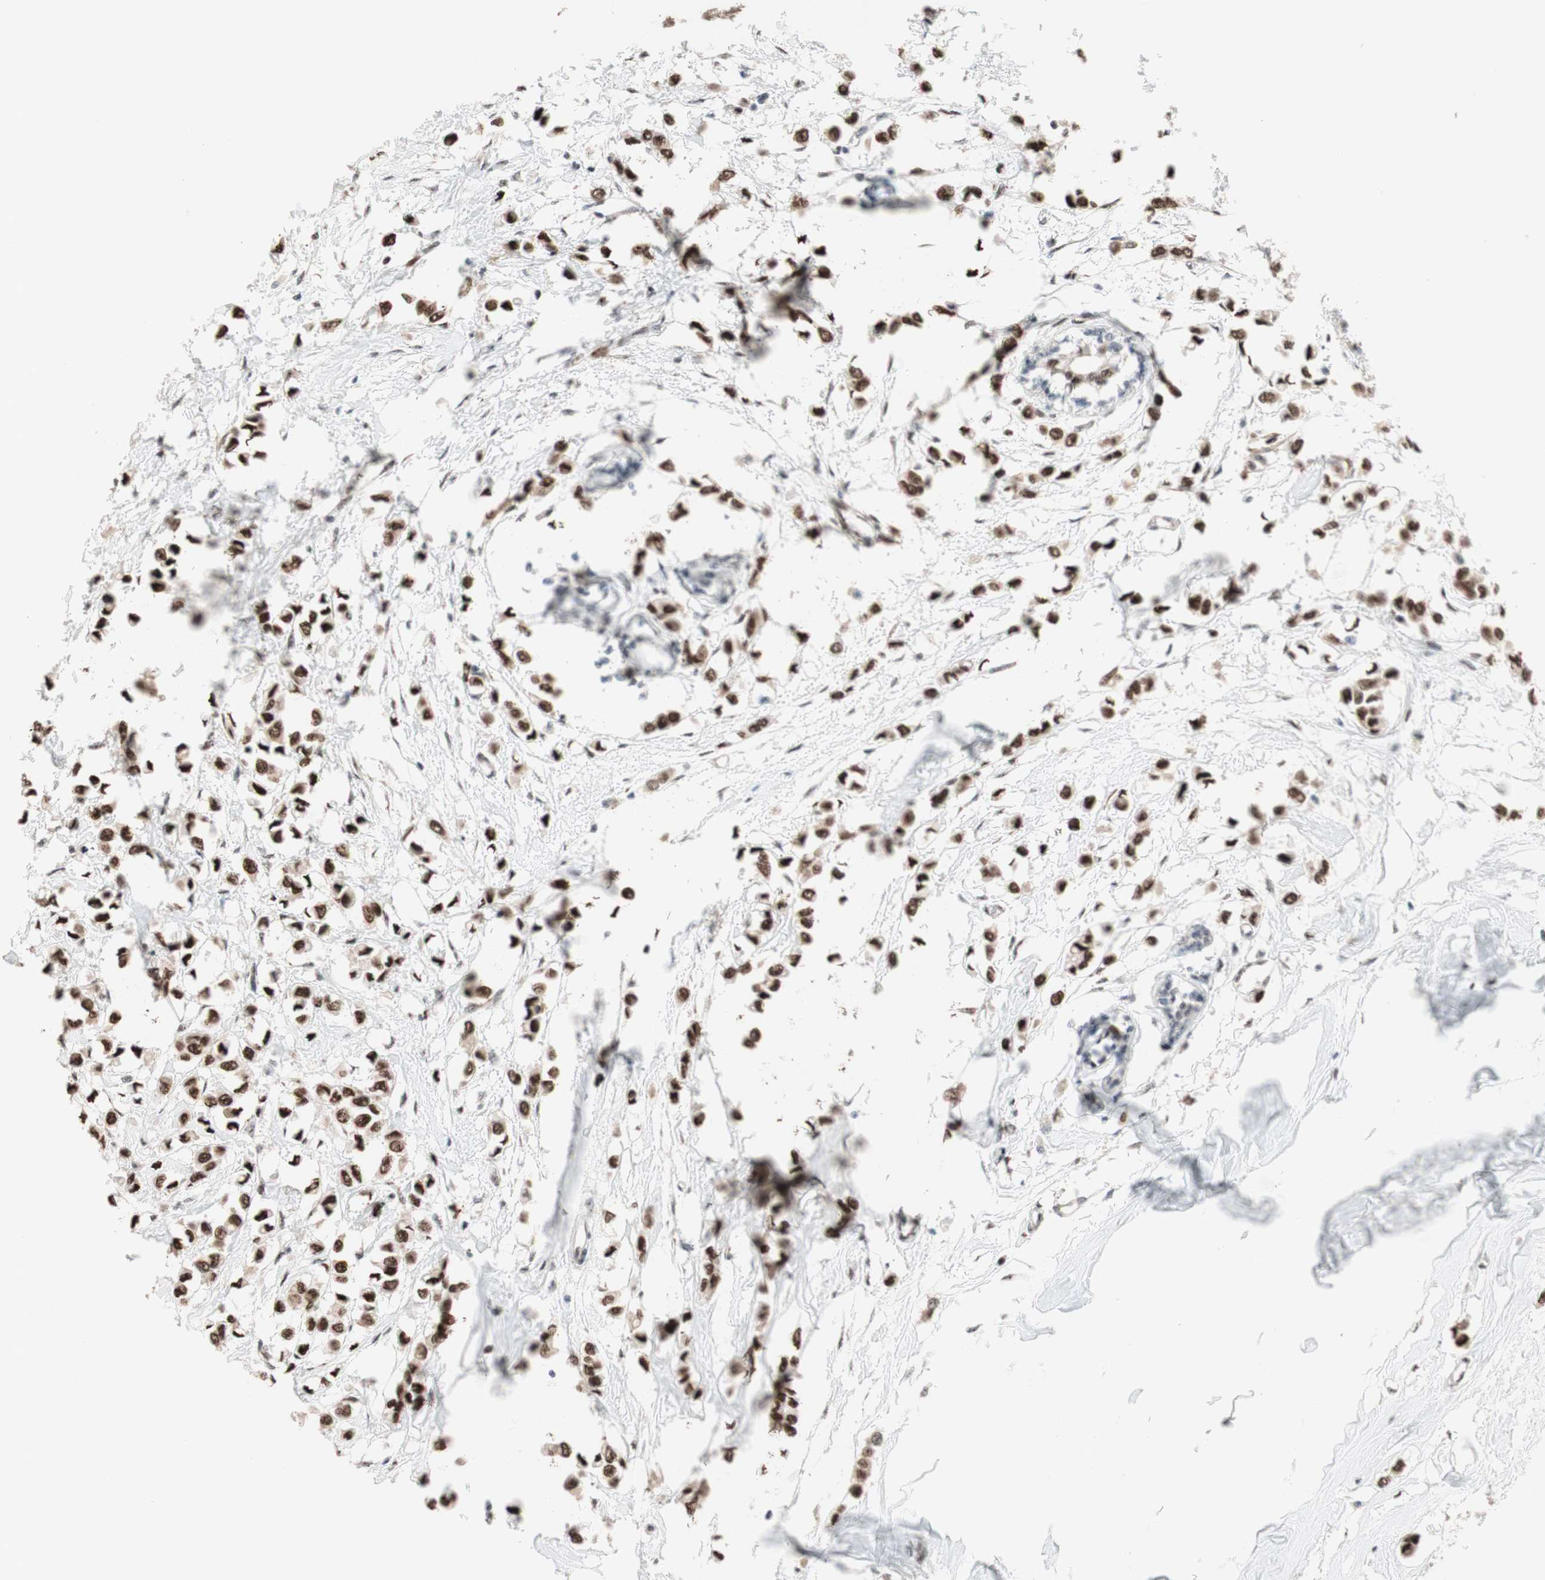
{"staining": {"intensity": "strong", "quantity": ">75%", "location": "nuclear"}, "tissue": "breast cancer", "cell_type": "Tumor cells", "image_type": "cancer", "snomed": [{"axis": "morphology", "description": "Lobular carcinoma"}, {"axis": "topography", "description": "Breast"}], "caption": "An IHC micrograph of tumor tissue is shown. Protein staining in brown shows strong nuclear positivity in lobular carcinoma (breast) within tumor cells.", "gene": "TLE1", "patient": {"sex": "female", "age": 51}}